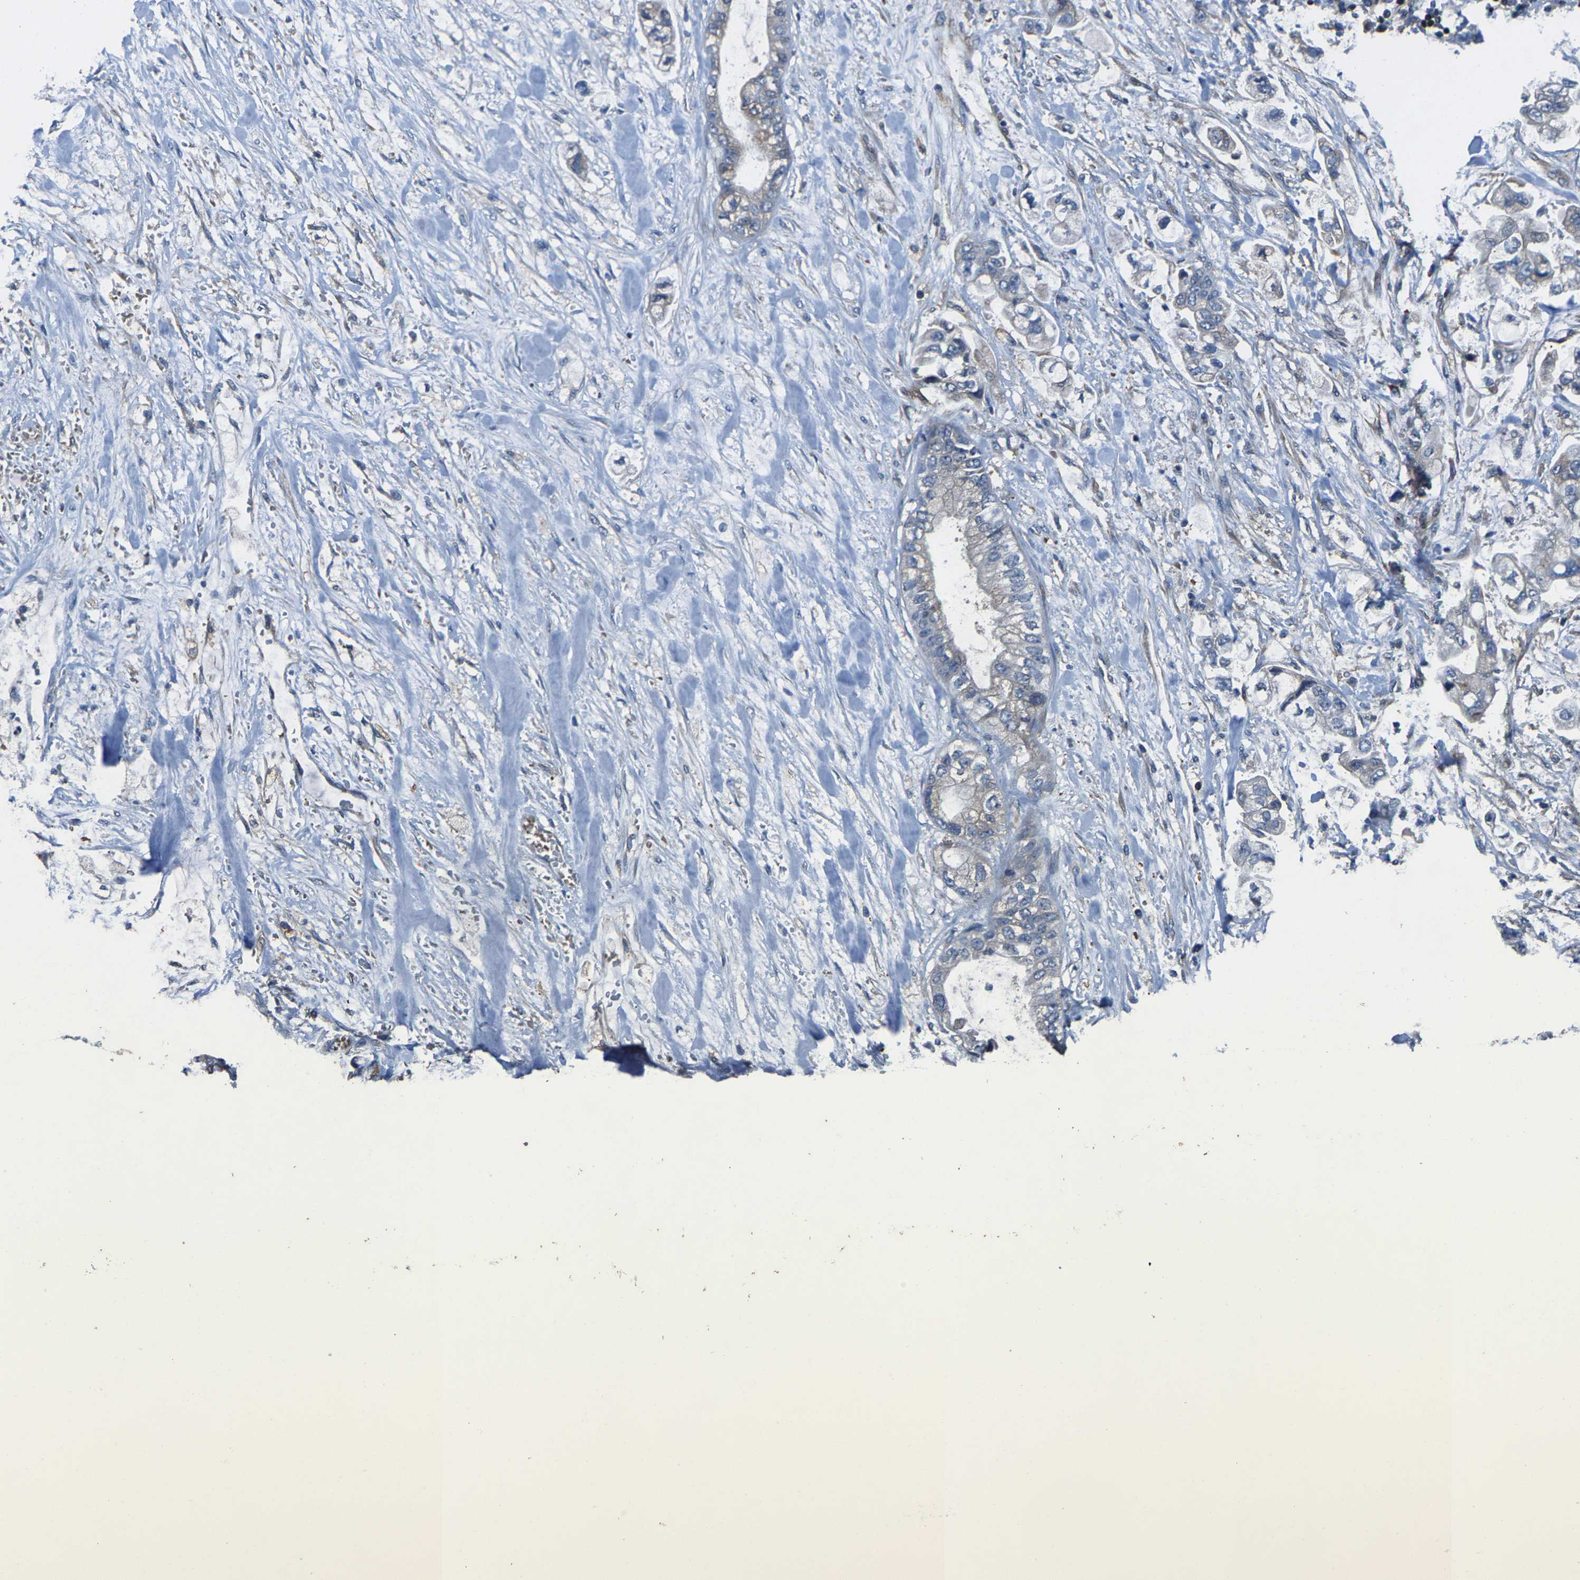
{"staining": {"intensity": "negative", "quantity": "none", "location": "none"}, "tissue": "stomach cancer", "cell_type": "Tumor cells", "image_type": "cancer", "snomed": [{"axis": "morphology", "description": "Normal tissue, NOS"}, {"axis": "morphology", "description": "Adenocarcinoma, NOS"}, {"axis": "topography", "description": "Stomach"}], "caption": "IHC photomicrograph of neoplastic tissue: stomach adenocarcinoma stained with DAB (3,3'-diaminobenzidine) reveals no significant protein staining in tumor cells.", "gene": "AGBL3", "patient": {"sex": "male", "age": 62}}